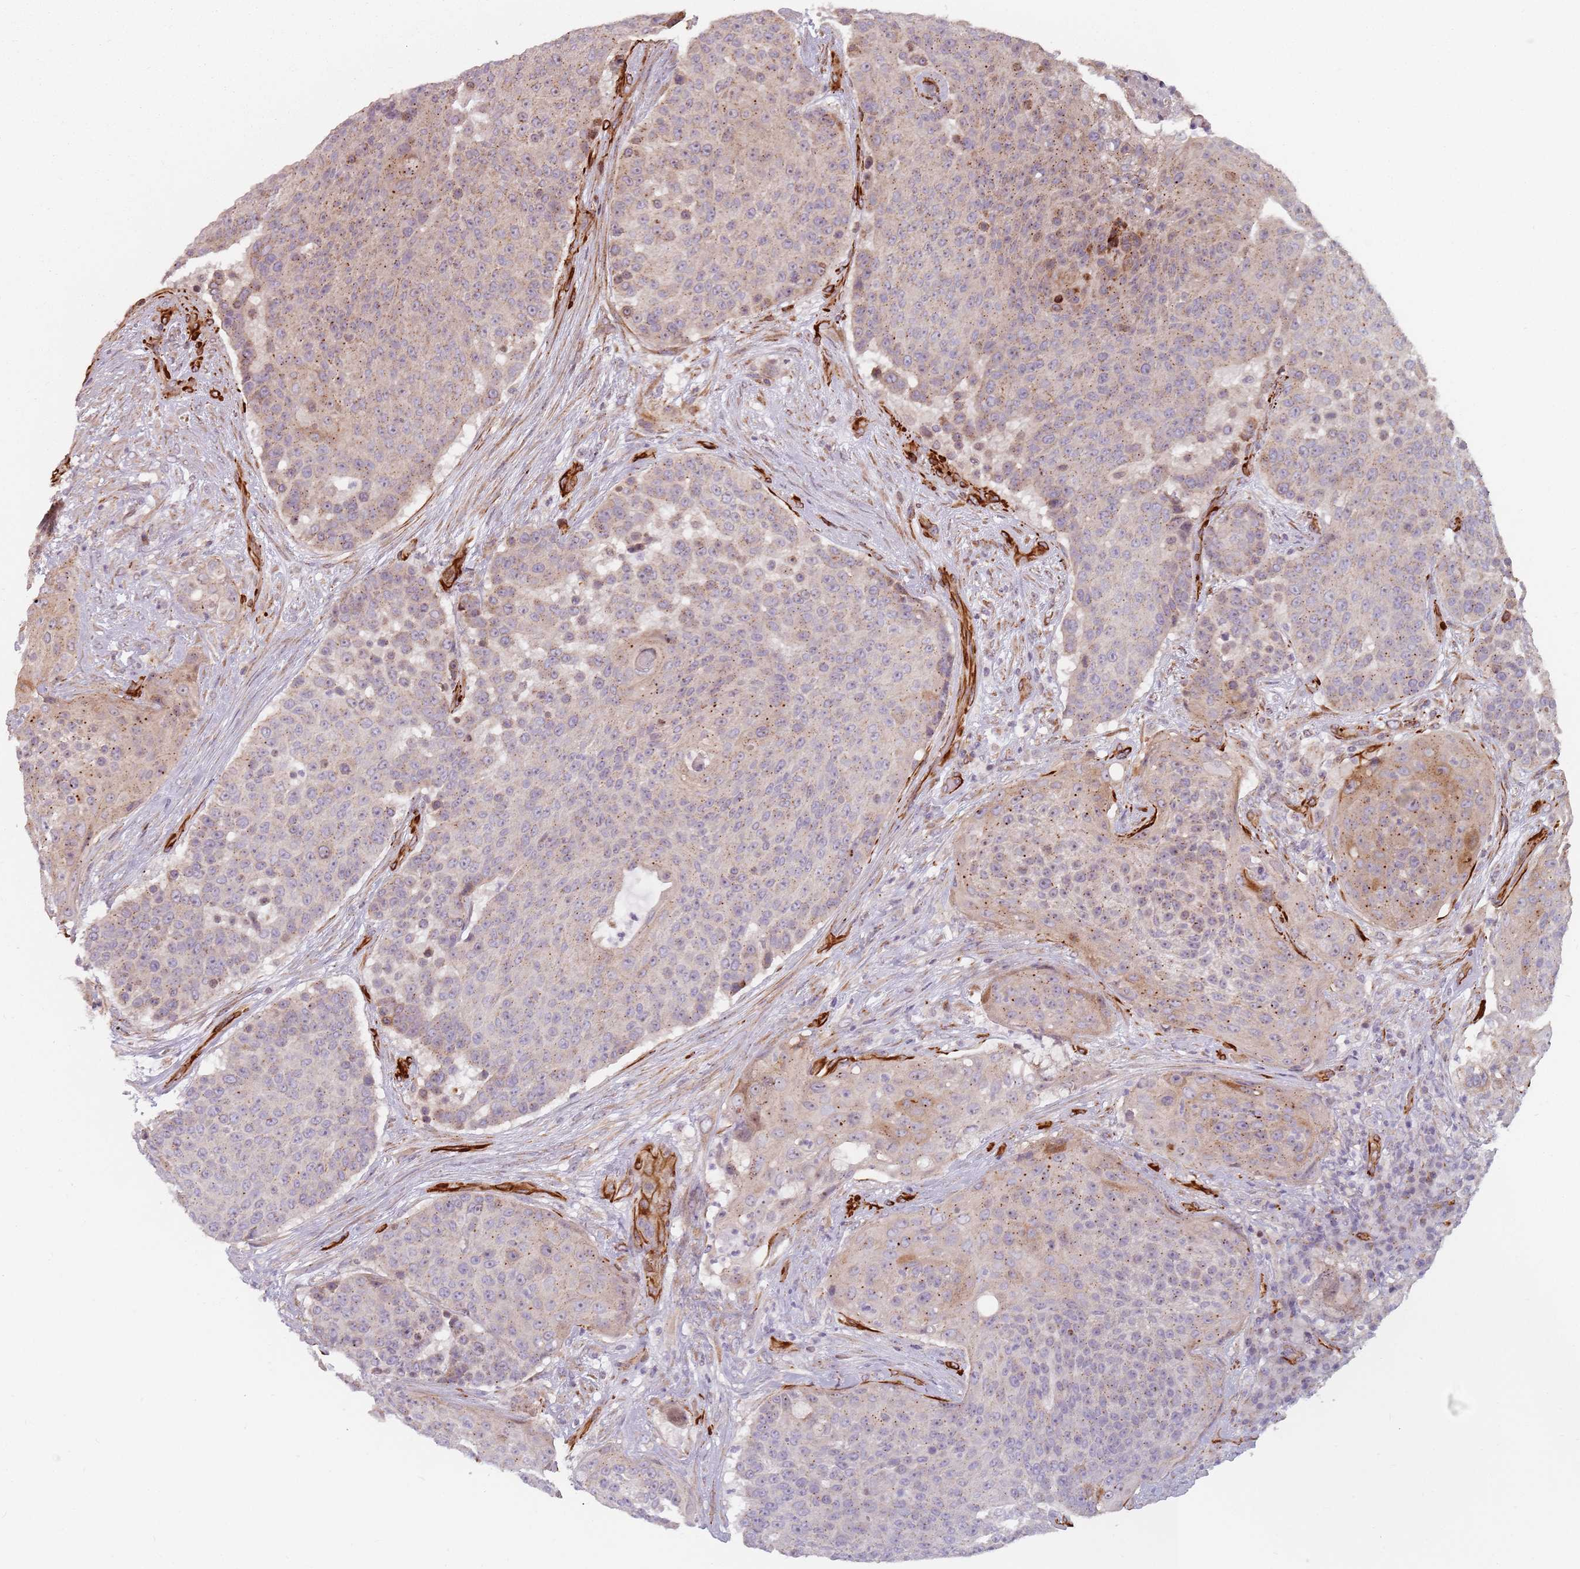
{"staining": {"intensity": "weak", "quantity": "25%-75%", "location": "cytoplasmic/membranous"}, "tissue": "urothelial cancer", "cell_type": "Tumor cells", "image_type": "cancer", "snomed": [{"axis": "morphology", "description": "Urothelial carcinoma, High grade"}, {"axis": "topography", "description": "Urinary bladder"}], "caption": "Brown immunohistochemical staining in urothelial carcinoma (high-grade) shows weak cytoplasmic/membranous positivity in about 25%-75% of tumor cells. (brown staining indicates protein expression, while blue staining denotes nuclei).", "gene": "GAS2L3", "patient": {"sex": "female", "age": 63}}